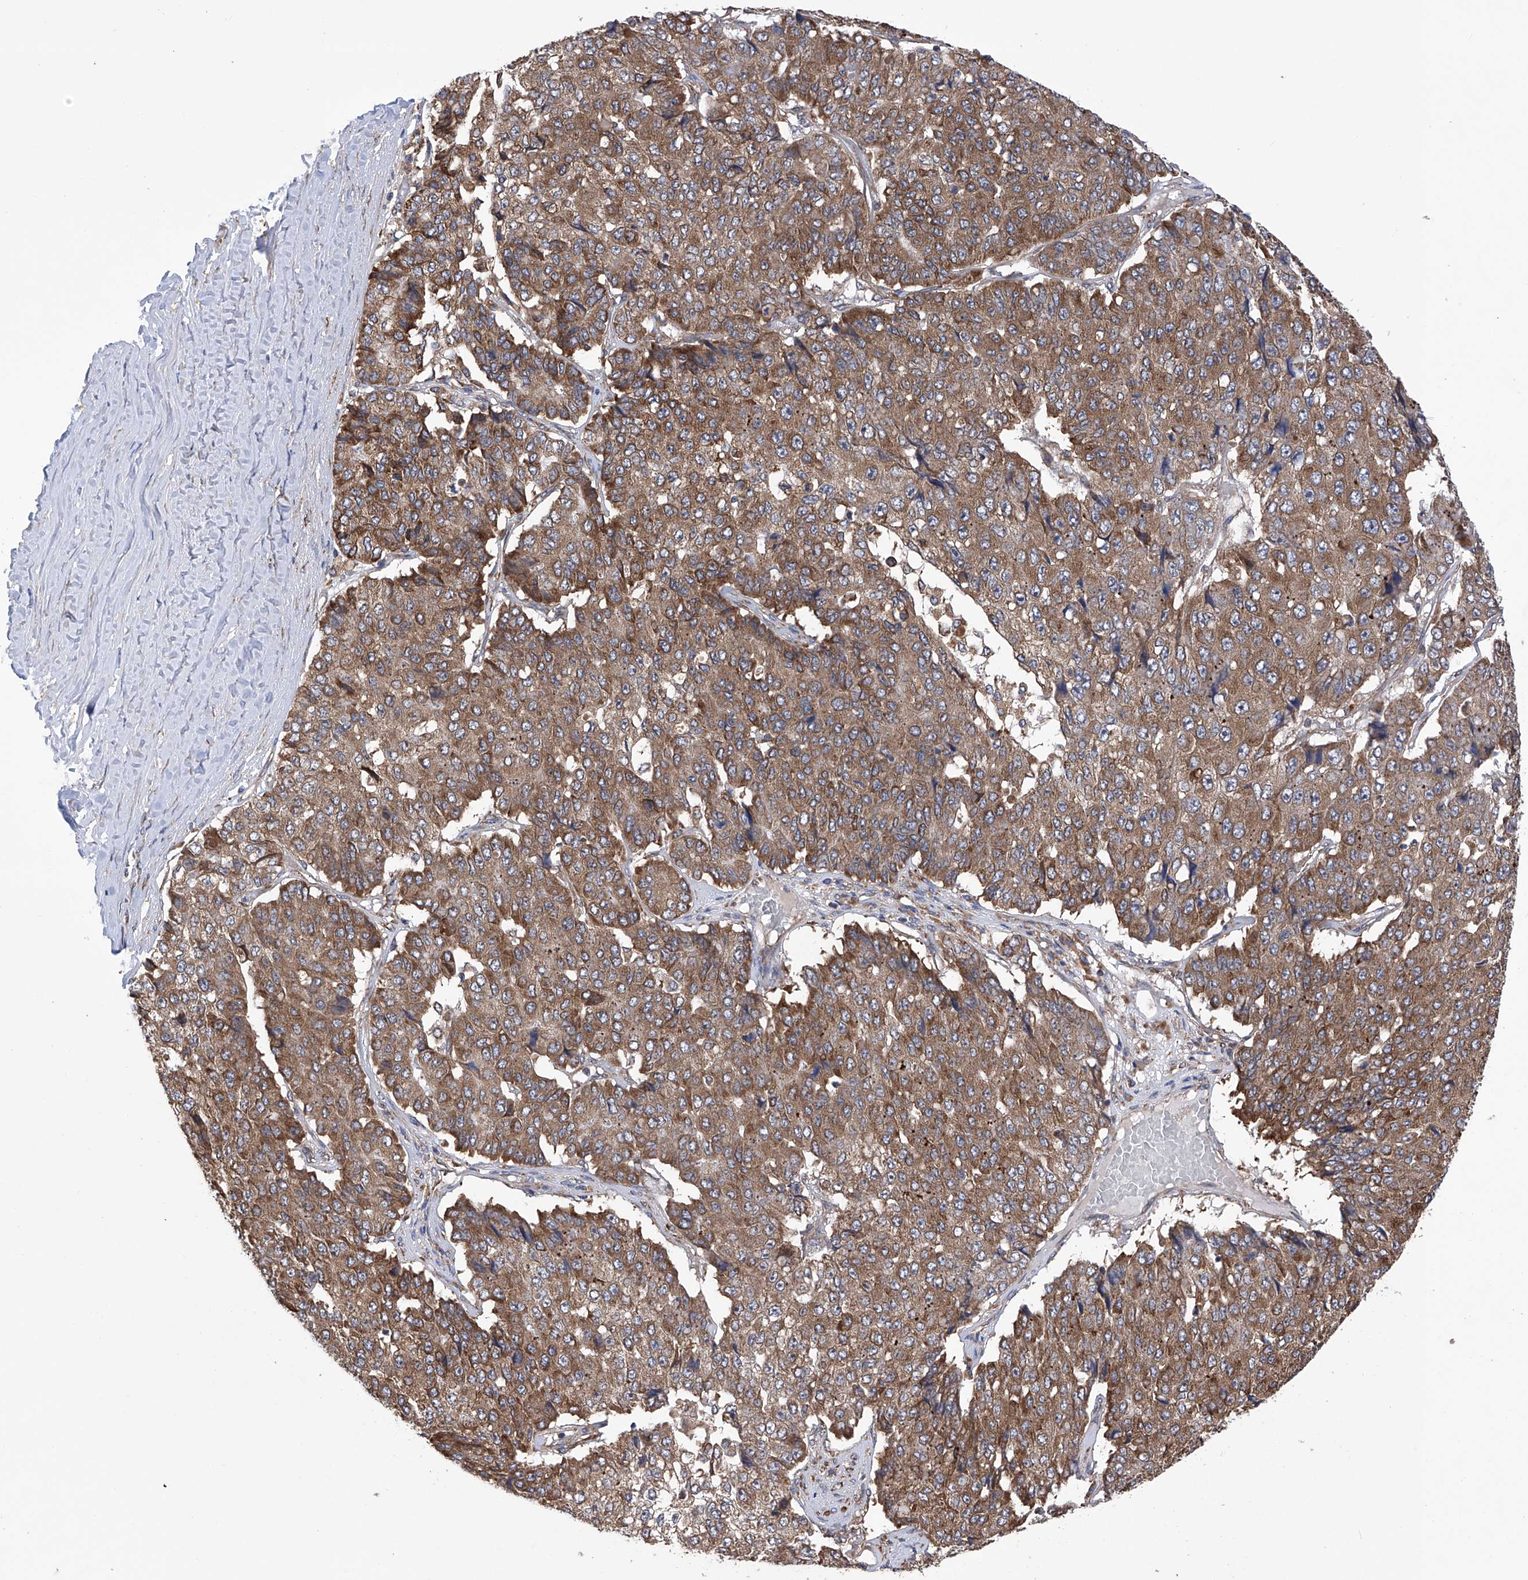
{"staining": {"intensity": "moderate", "quantity": ">75%", "location": "cytoplasmic/membranous"}, "tissue": "pancreatic cancer", "cell_type": "Tumor cells", "image_type": "cancer", "snomed": [{"axis": "morphology", "description": "Adenocarcinoma, NOS"}, {"axis": "topography", "description": "Pancreas"}], "caption": "DAB (3,3'-diaminobenzidine) immunohistochemical staining of human pancreatic cancer (adenocarcinoma) demonstrates moderate cytoplasmic/membranous protein positivity in approximately >75% of tumor cells.", "gene": "DNAH8", "patient": {"sex": "male", "age": 50}}